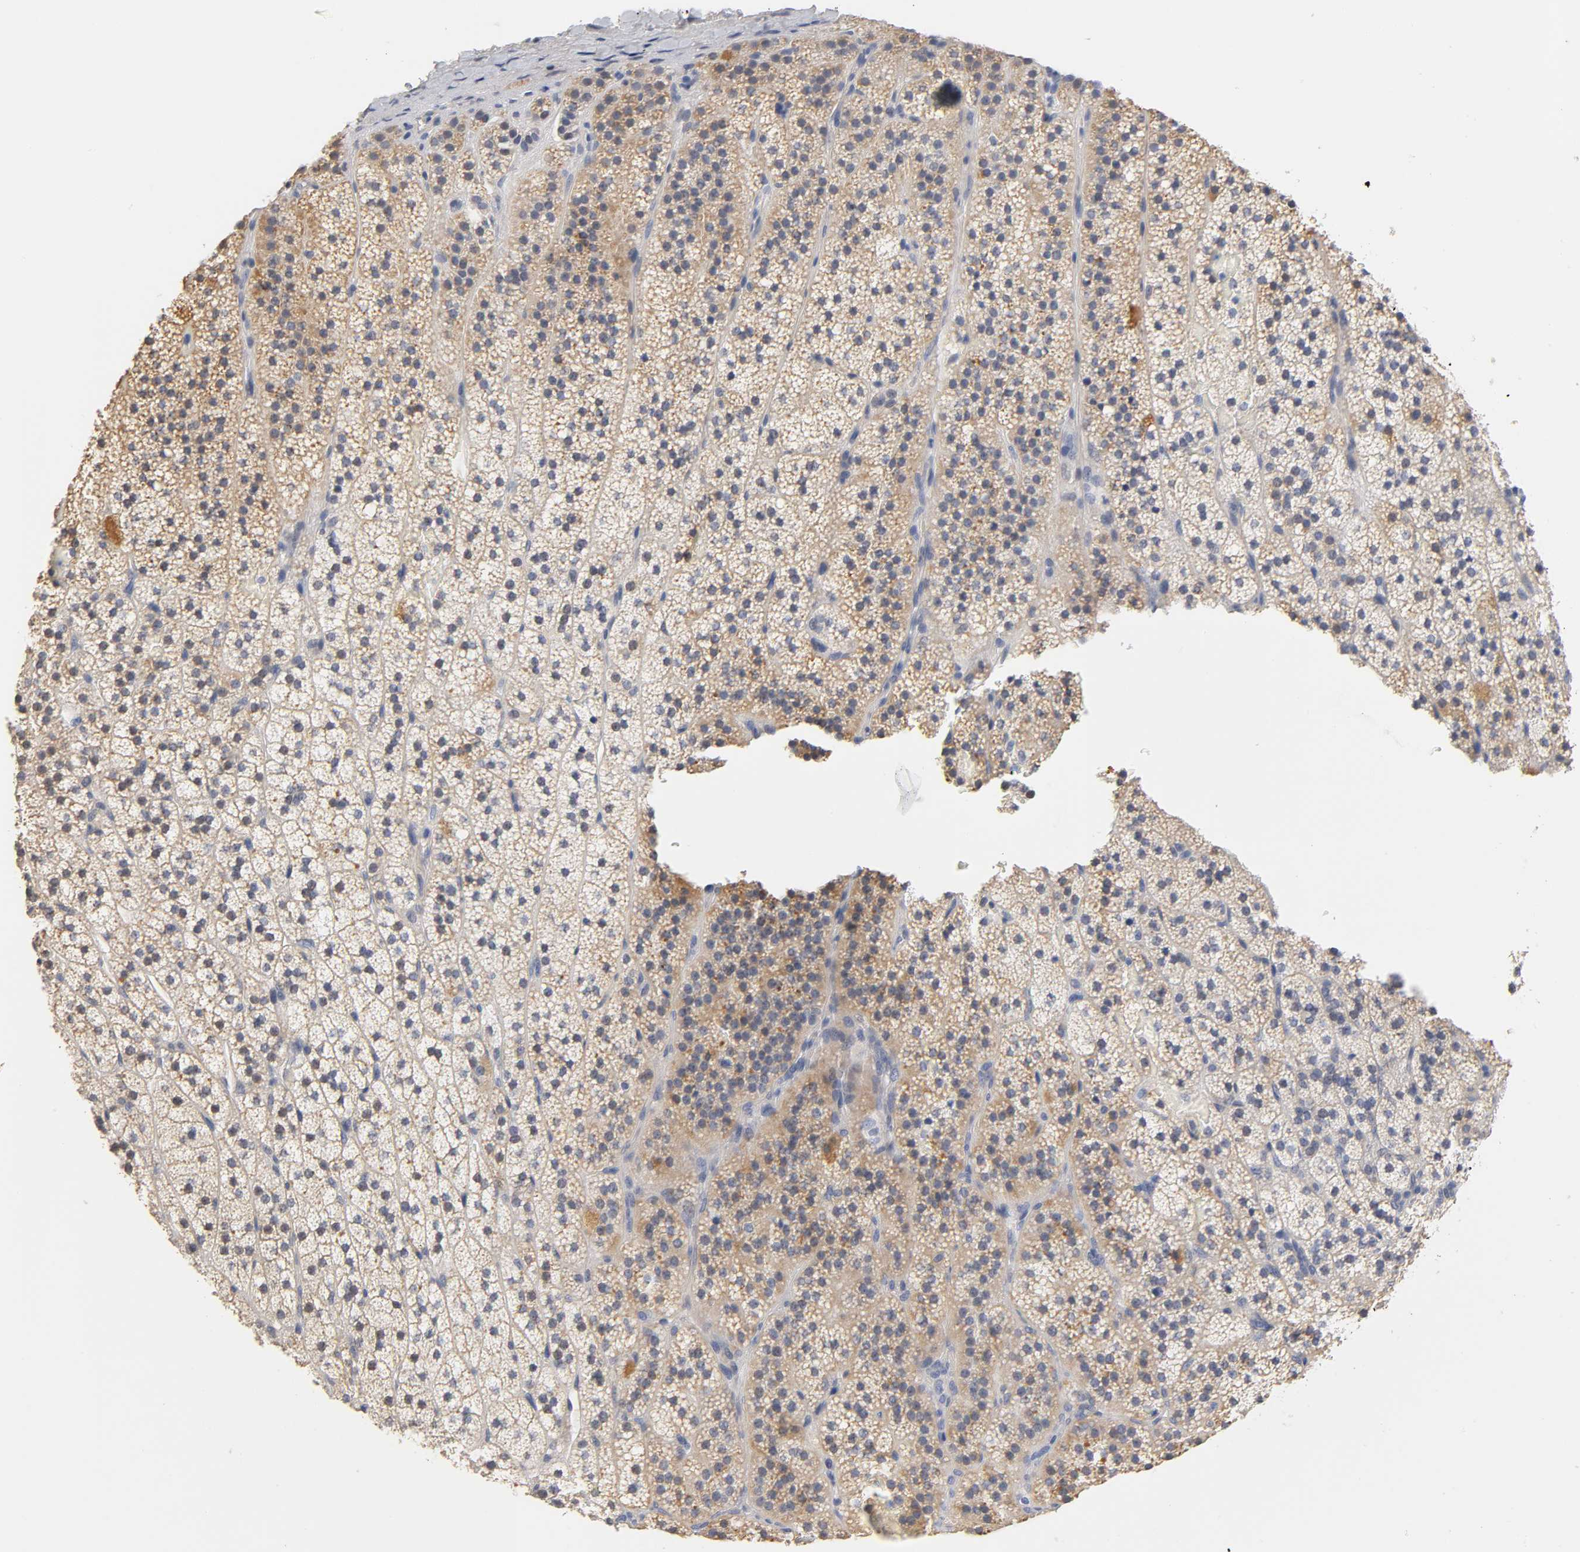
{"staining": {"intensity": "weak", "quantity": "25%-75%", "location": "cytoplasmic/membranous"}, "tissue": "adrenal gland", "cell_type": "Glandular cells", "image_type": "normal", "snomed": [{"axis": "morphology", "description": "Normal tissue, NOS"}, {"axis": "topography", "description": "Adrenal gland"}], "caption": "IHC of benign adrenal gland demonstrates low levels of weak cytoplasmic/membranous positivity in about 25%-75% of glandular cells.", "gene": "OVOL1", "patient": {"sex": "male", "age": 35}}